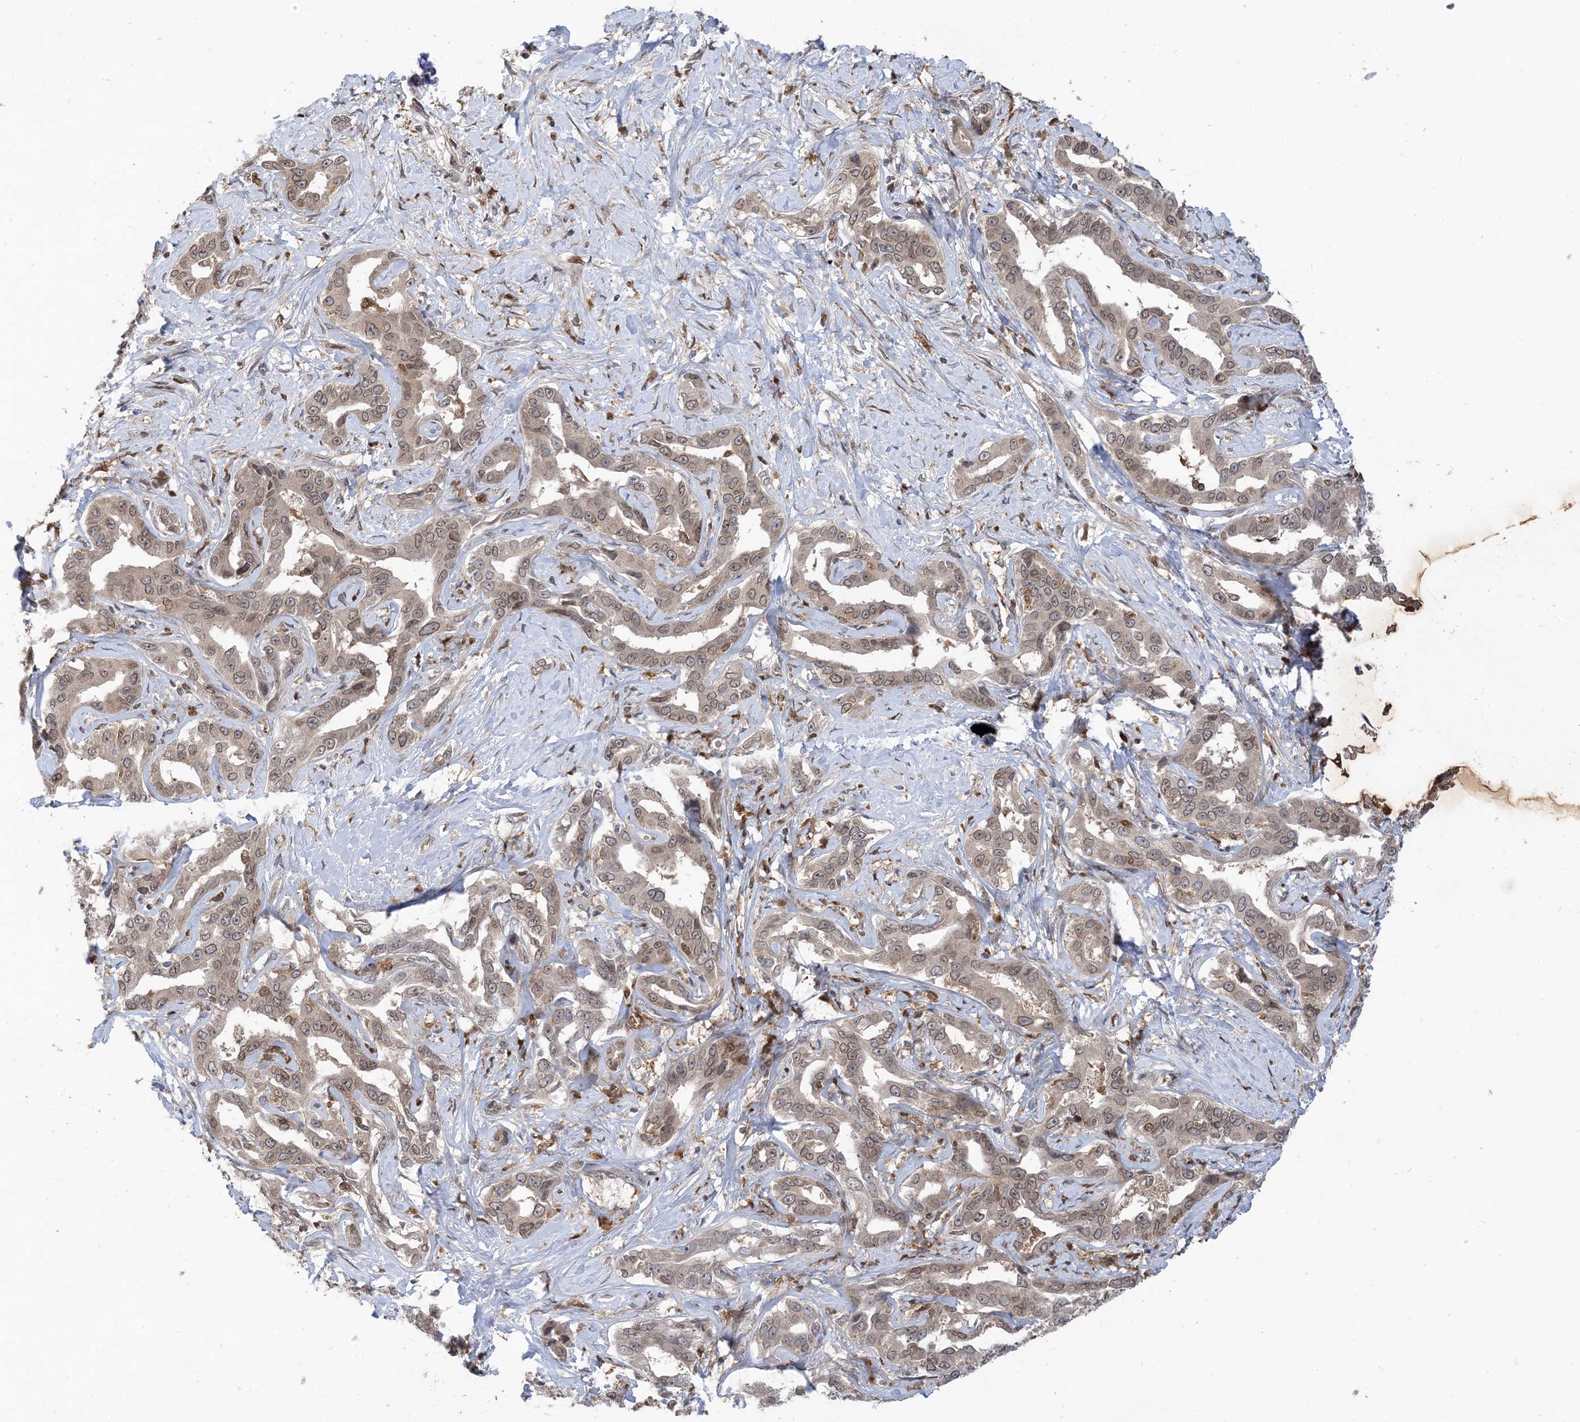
{"staining": {"intensity": "weak", "quantity": ">75%", "location": "cytoplasmic/membranous,nuclear"}, "tissue": "liver cancer", "cell_type": "Tumor cells", "image_type": "cancer", "snomed": [{"axis": "morphology", "description": "Cholangiocarcinoma"}, {"axis": "topography", "description": "Liver"}], "caption": "Human liver cholangiocarcinoma stained with a protein marker demonstrates weak staining in tumor cells.", "gene": "NAGK", "patient": {"sex": "male", "age": 59}}